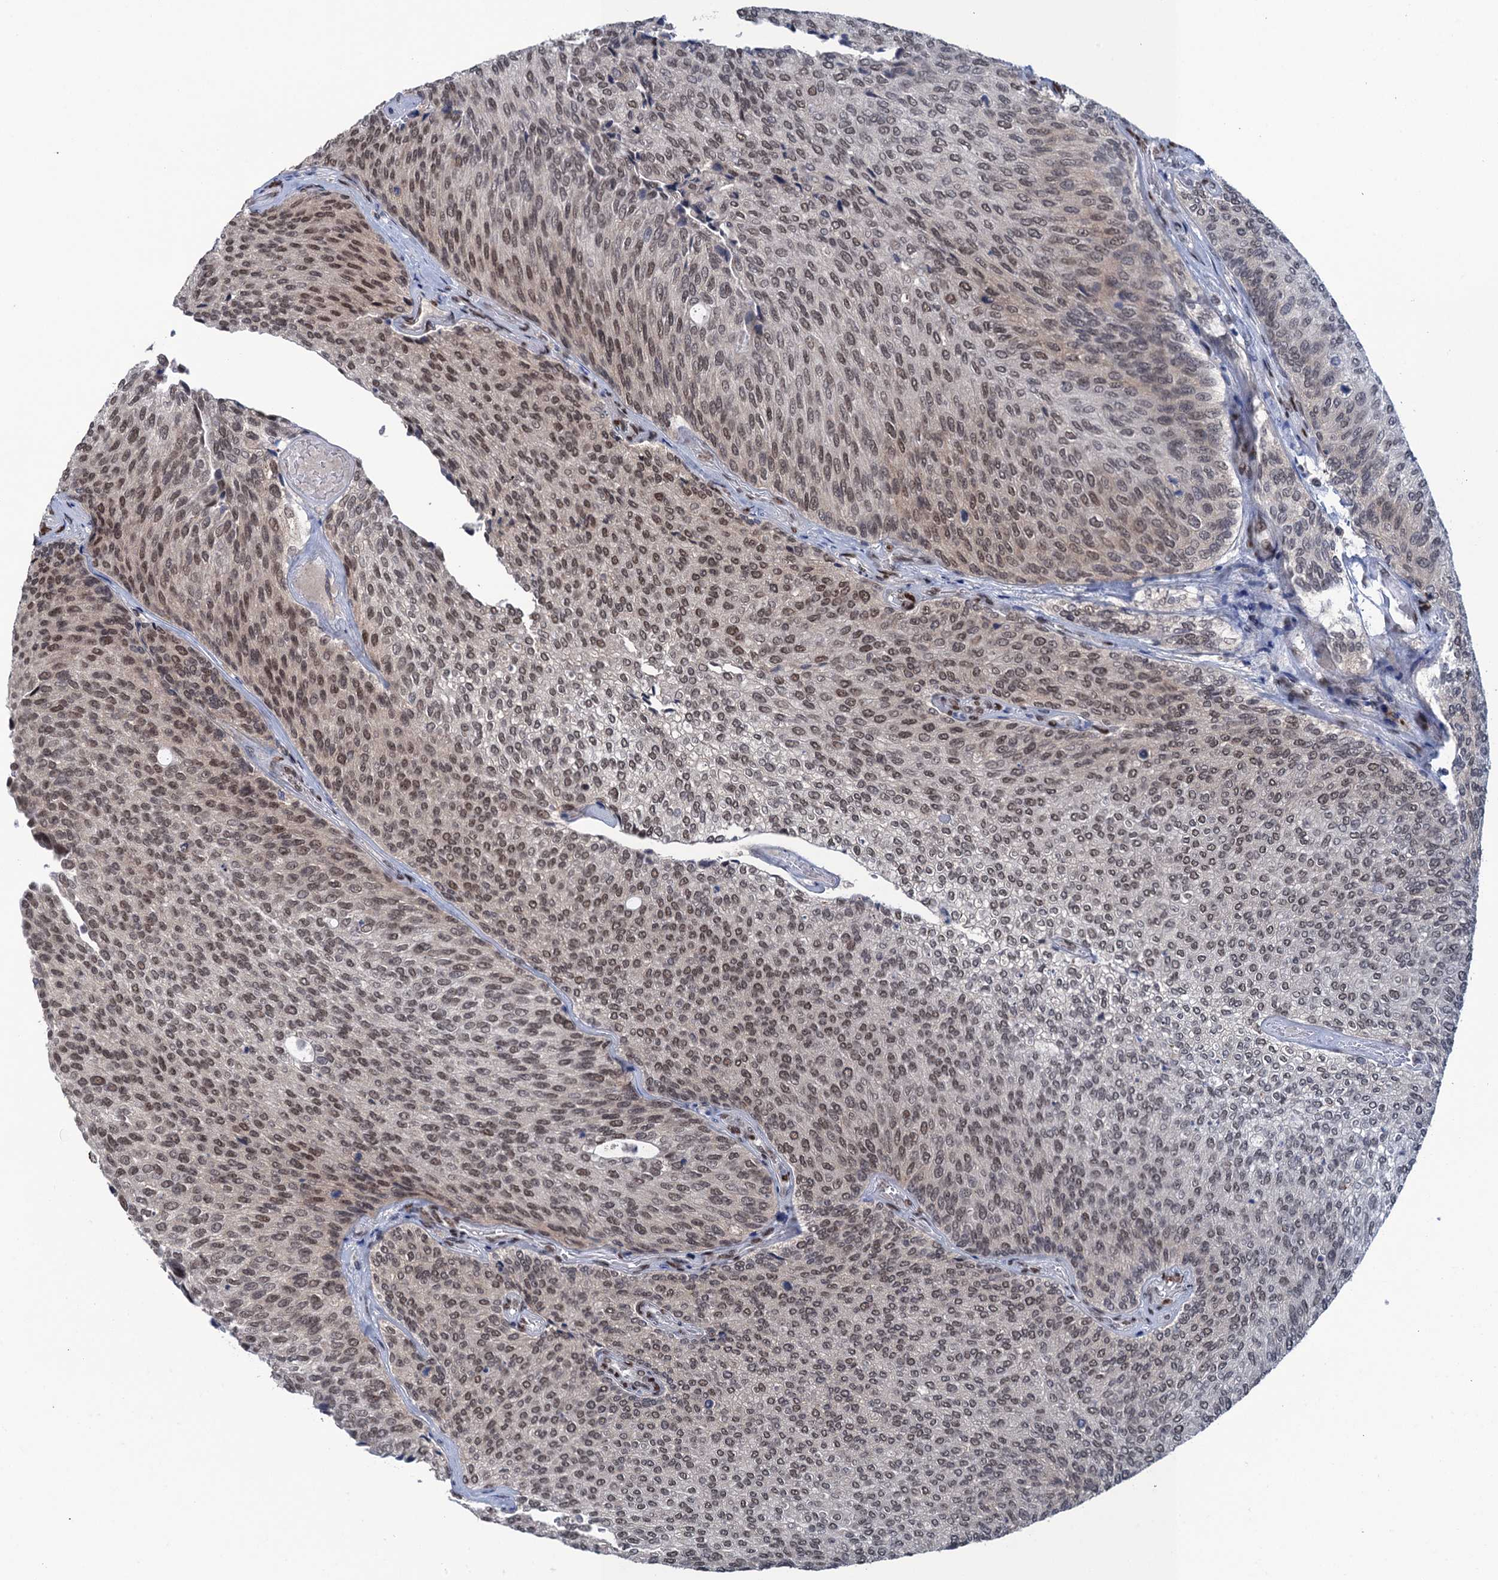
{"staining": {"intensity": "moderate", "quantity": ">75%", "location": "nuclear"}, "tissue": "urothelial cancer", "cell_type": "Tumor cells", "image_type": "cancer", "snomed": [{"axis": "morphology", "description": "Urothelial carcinoma, Low grade"}, {"axis": "topography", "description": "Urinary bladder"}], "caption": "Protein analysis of low-grade urothelial carcinoma tissue exhibits moderate nuclear staining in about >75% of tumor cells.", "gene": "SAE1", "patient": {"sex": "female", "age": 79}}